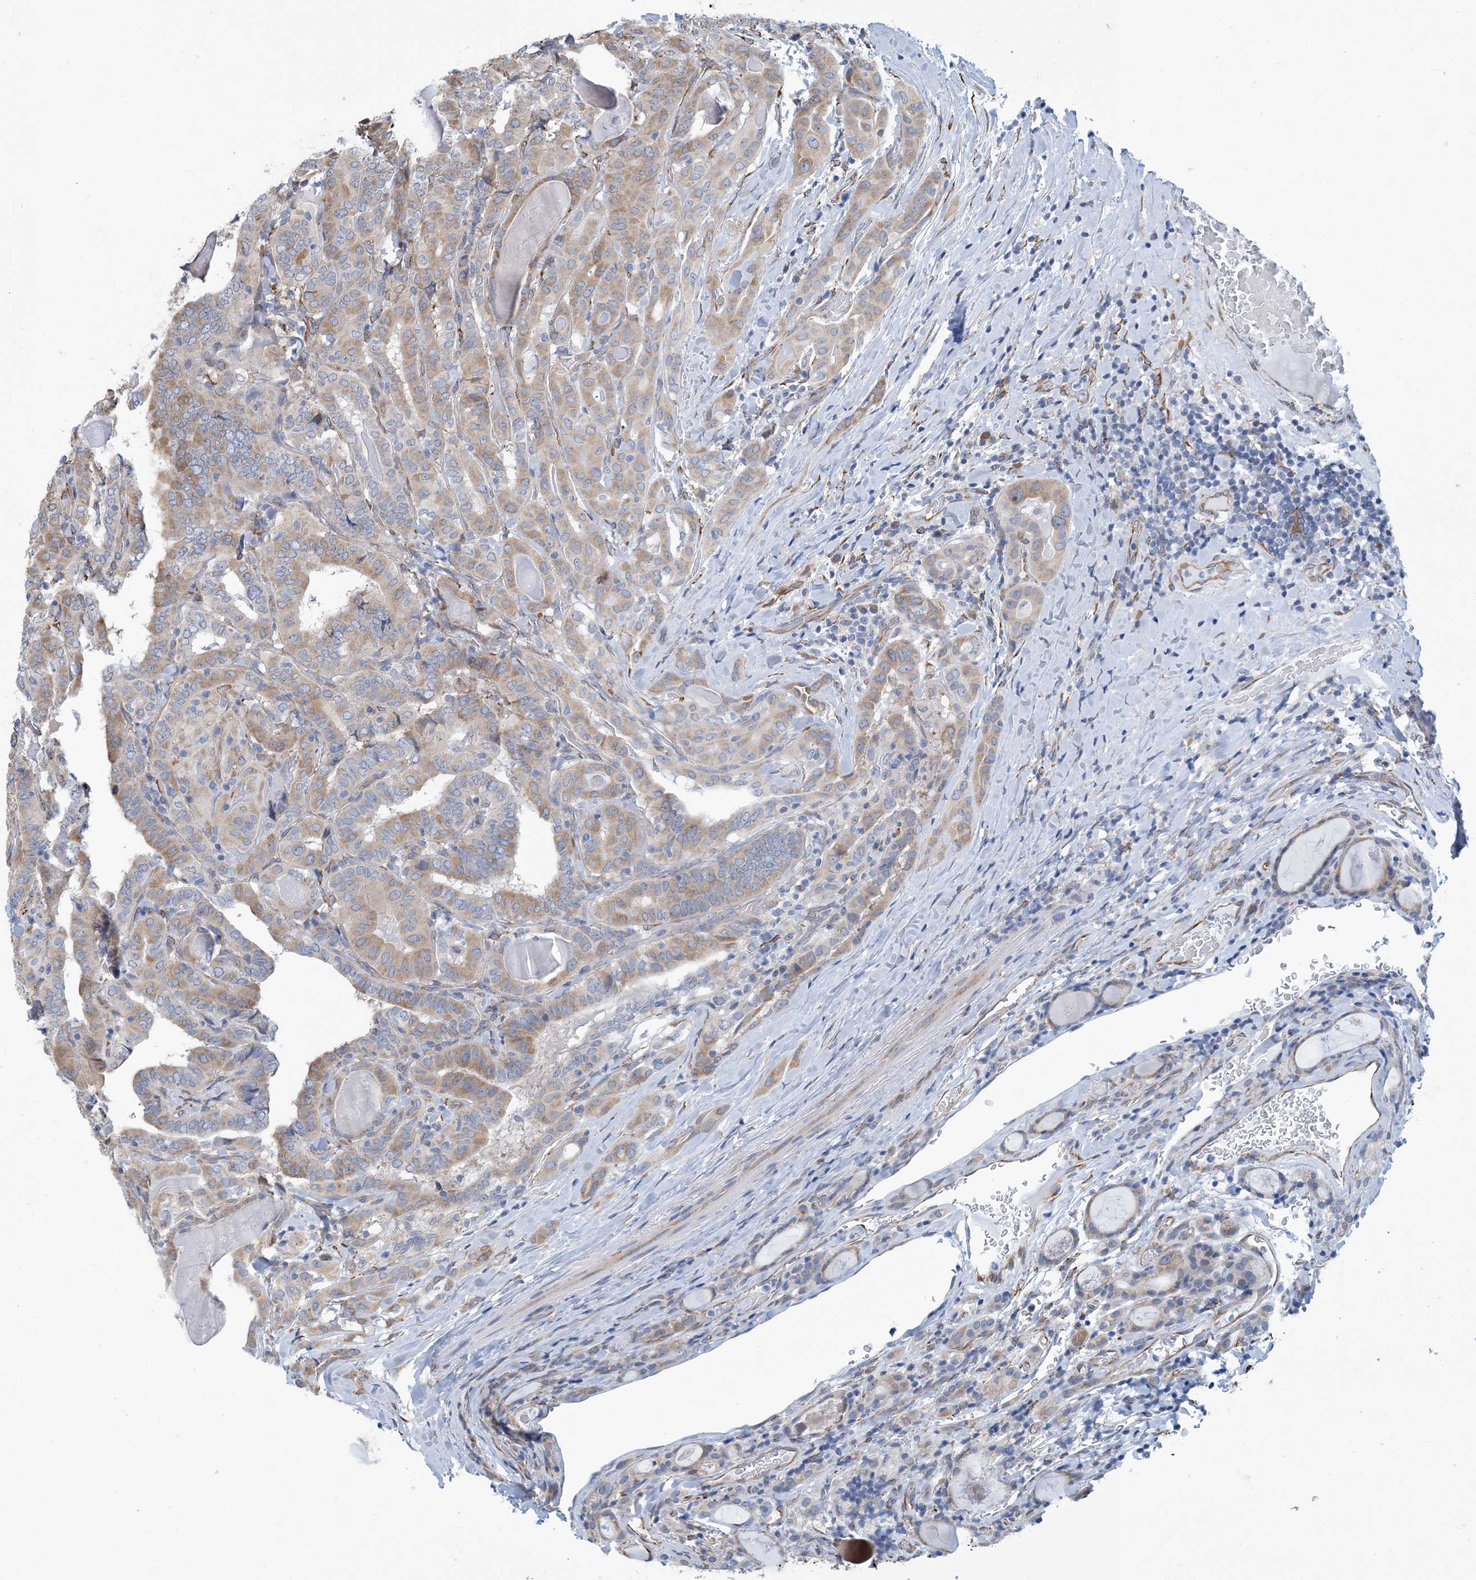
{"staining": {"intensity": "weak", "quantity": "25%-75%", "location": "cytoplasmic/membranous"}, "tissue": "thyroid cancer", "cell_type": "Tumor cells", "image_type": "cancer", "snomed": [{"axis": "morphology", "description": "Papillary adenocarcinoma, NOS"}, {"axis": "topography", "description": "Thyroid gland"}], "caption": "High-magnification brightfield microscopy of thyroid cancer (papillary adenocarcinoma) stained with DAB (brown) and counterstained with hematoxylin (blue). tumor cells exhibit weak cytoplasmic/membranous positivity is identified in approximately25%-75% of cells.", "gene": "CCDC14", "patient": {"sex": "female", "age": 72}}